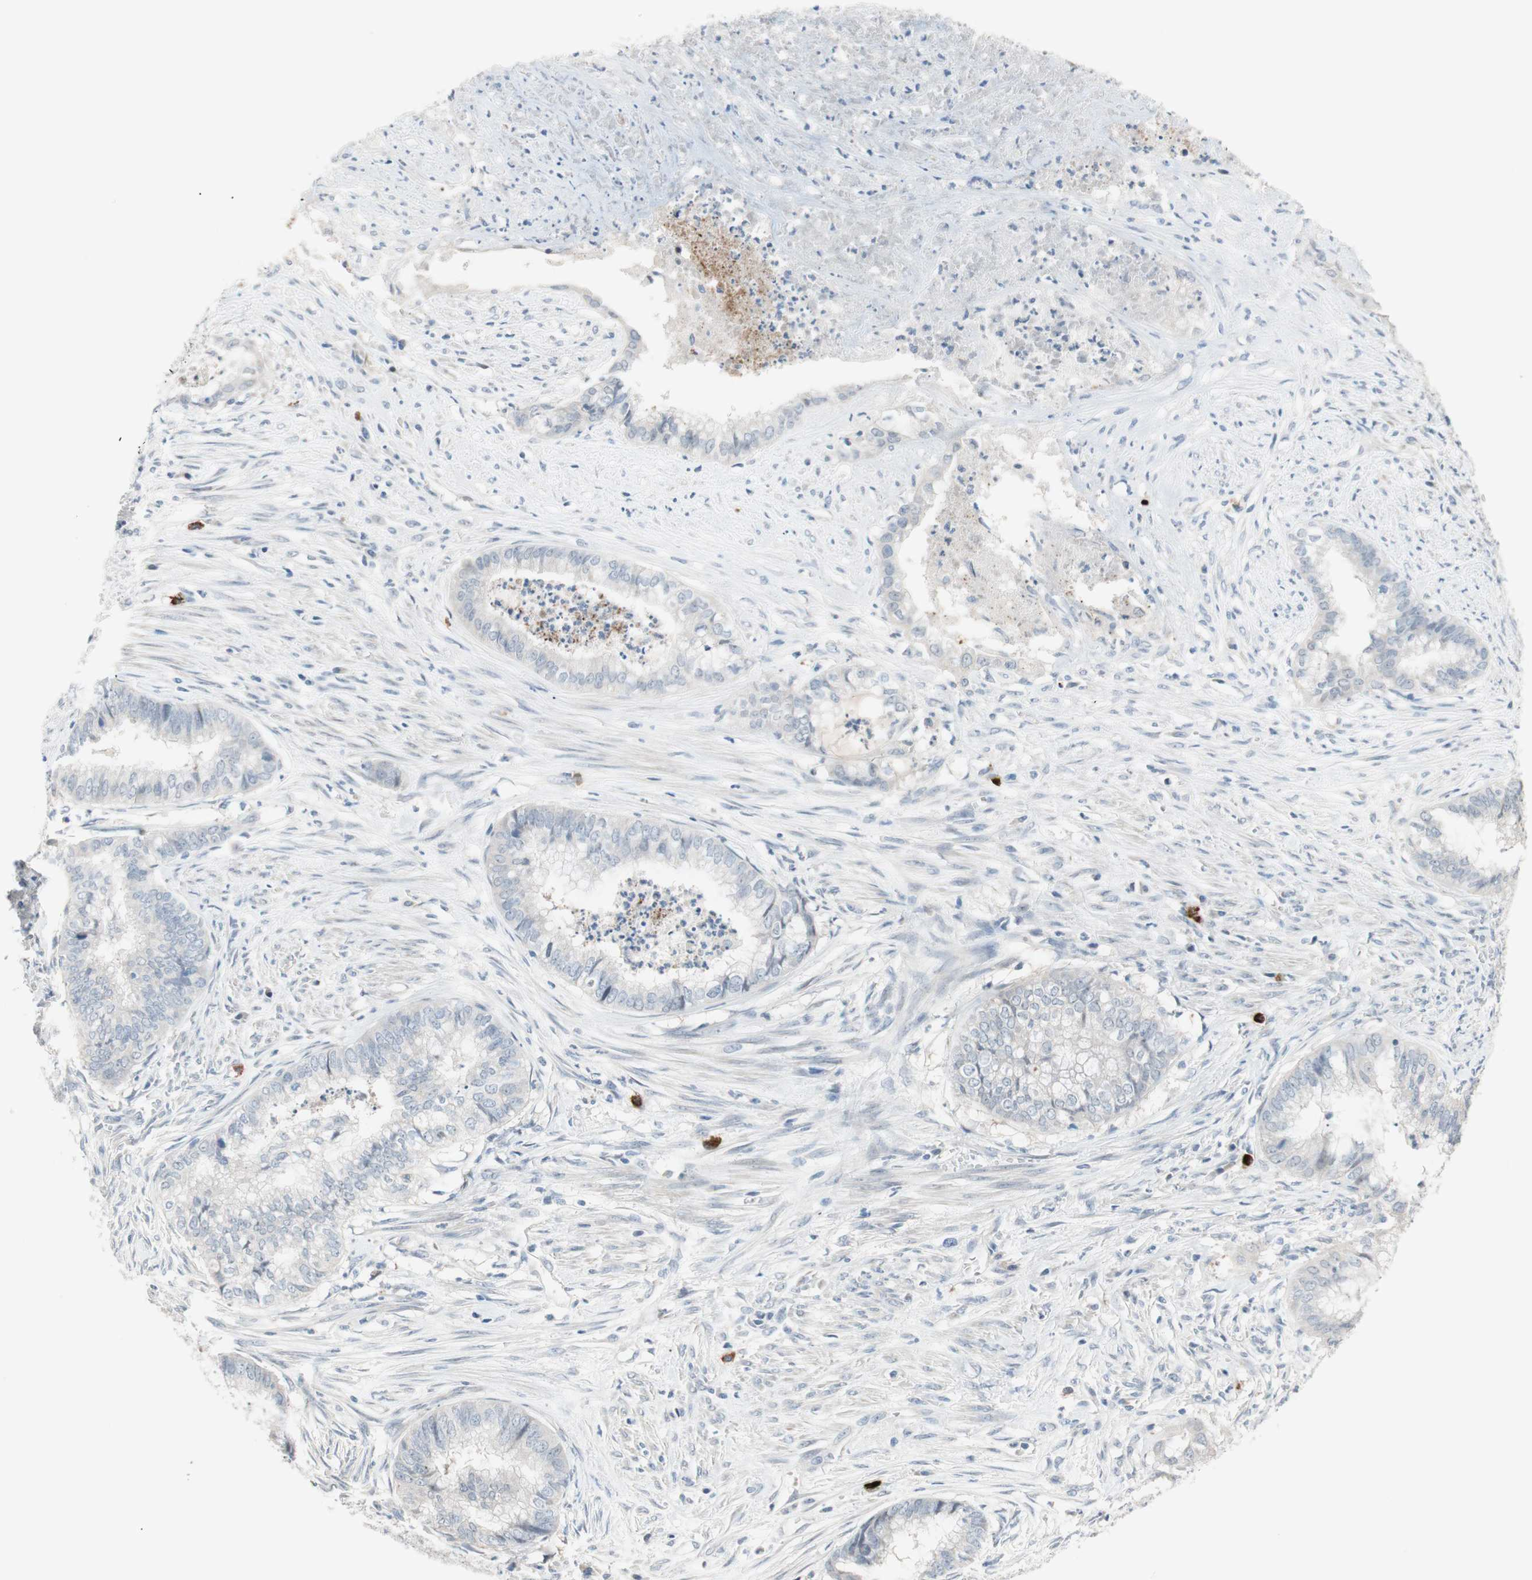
{"staining": {"intensity": "negative", "quantity": "none", "location": "none"}, "tissue": "endometrial cancer", "cell_type": "Tumor cells", "image_type": "cancer", "snomed": [{"axis": "morphology", "description": "Necrosis, NOS"}, {"axis": "morphology", "description": "Adenocarcinoma, NOS"}, {"axis": "topography", "description": "Endometrium"}], "caption": "Tumor cells show no significant staining in adenocarcinoma (endometrial).", "gene": "PDZK1", "patient": {"sex": "female", "age": 79}}